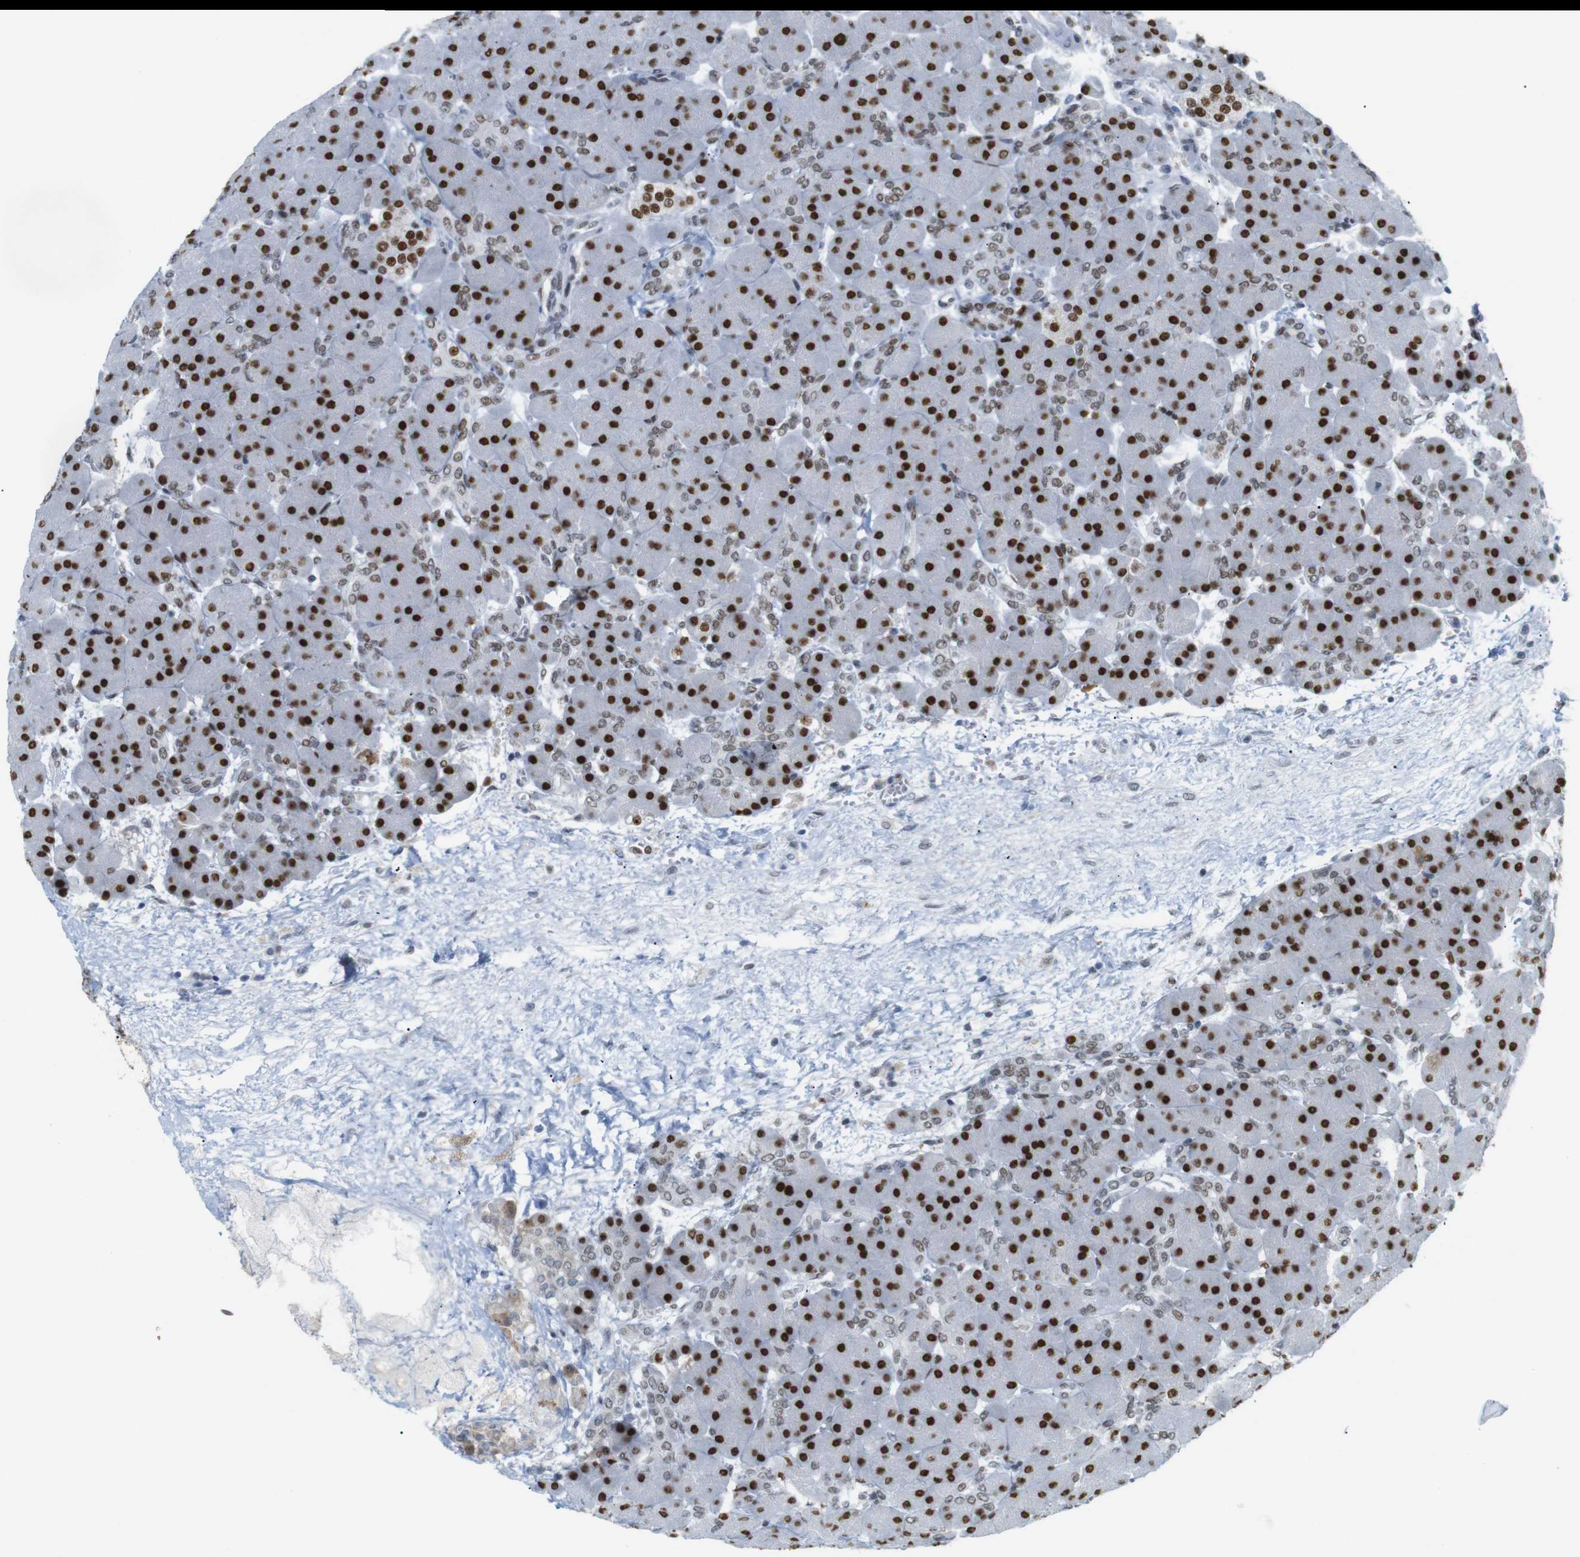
{"staining": {"intensity": "strong", "quantity": ">75%", "location": "nuclear"}, "tissue": "pancreas", "cell_type": "Exocrine glandular cells", "image_type": "normal", "snomed": [{"axis": "morphology", "description": "Normal tissue, NOS"}, {"axis": "topography", "description": "Pancreas"}], "caption": "This photomicrograph reveals immunohistochemistry staining of unremarkable human pancreas, with high strong nuclear positivity in about >75% of exocrine glandular cells.", "gene": "RIOX2", "patient": {"sex": "male", "age": 66}}